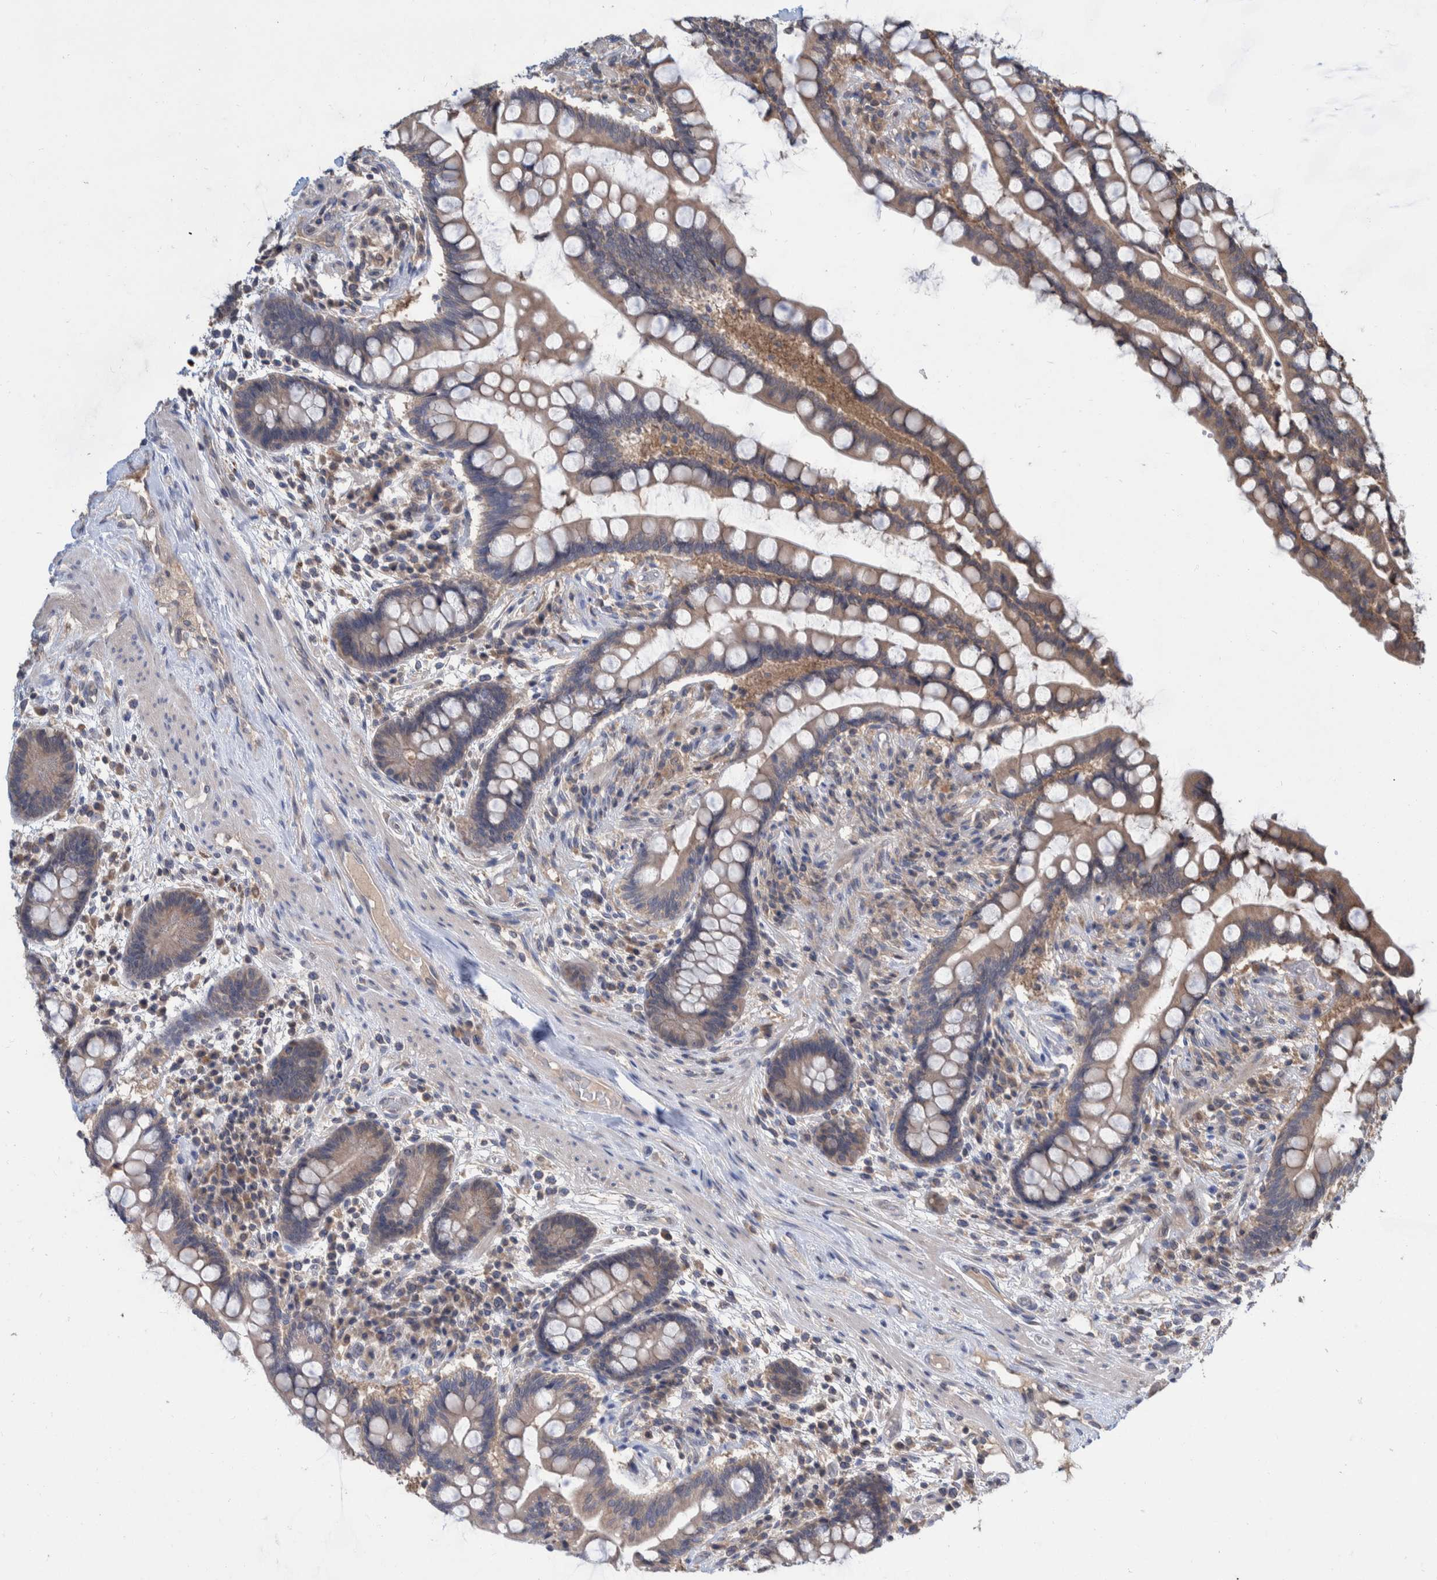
{"staining": {"intensity": "weak", "quantity": "25%-75%", "location": "cytoplasmic/membranous"}, "tissue": "colon", "cell_type": "Endothelial cells", "image_type": "normal", "snomed": [{"axis": "morphology", "description": "Normal tissue, NOS"}, {"axis": "topography", "description": "Colon"}], "caption": "An image of human colon stained for a protein shows weak cytoplasmic/membranous brown staining in endothelial cells.", "gene": "PLPBP", "patient": {"sex": "male", "age": 73}}